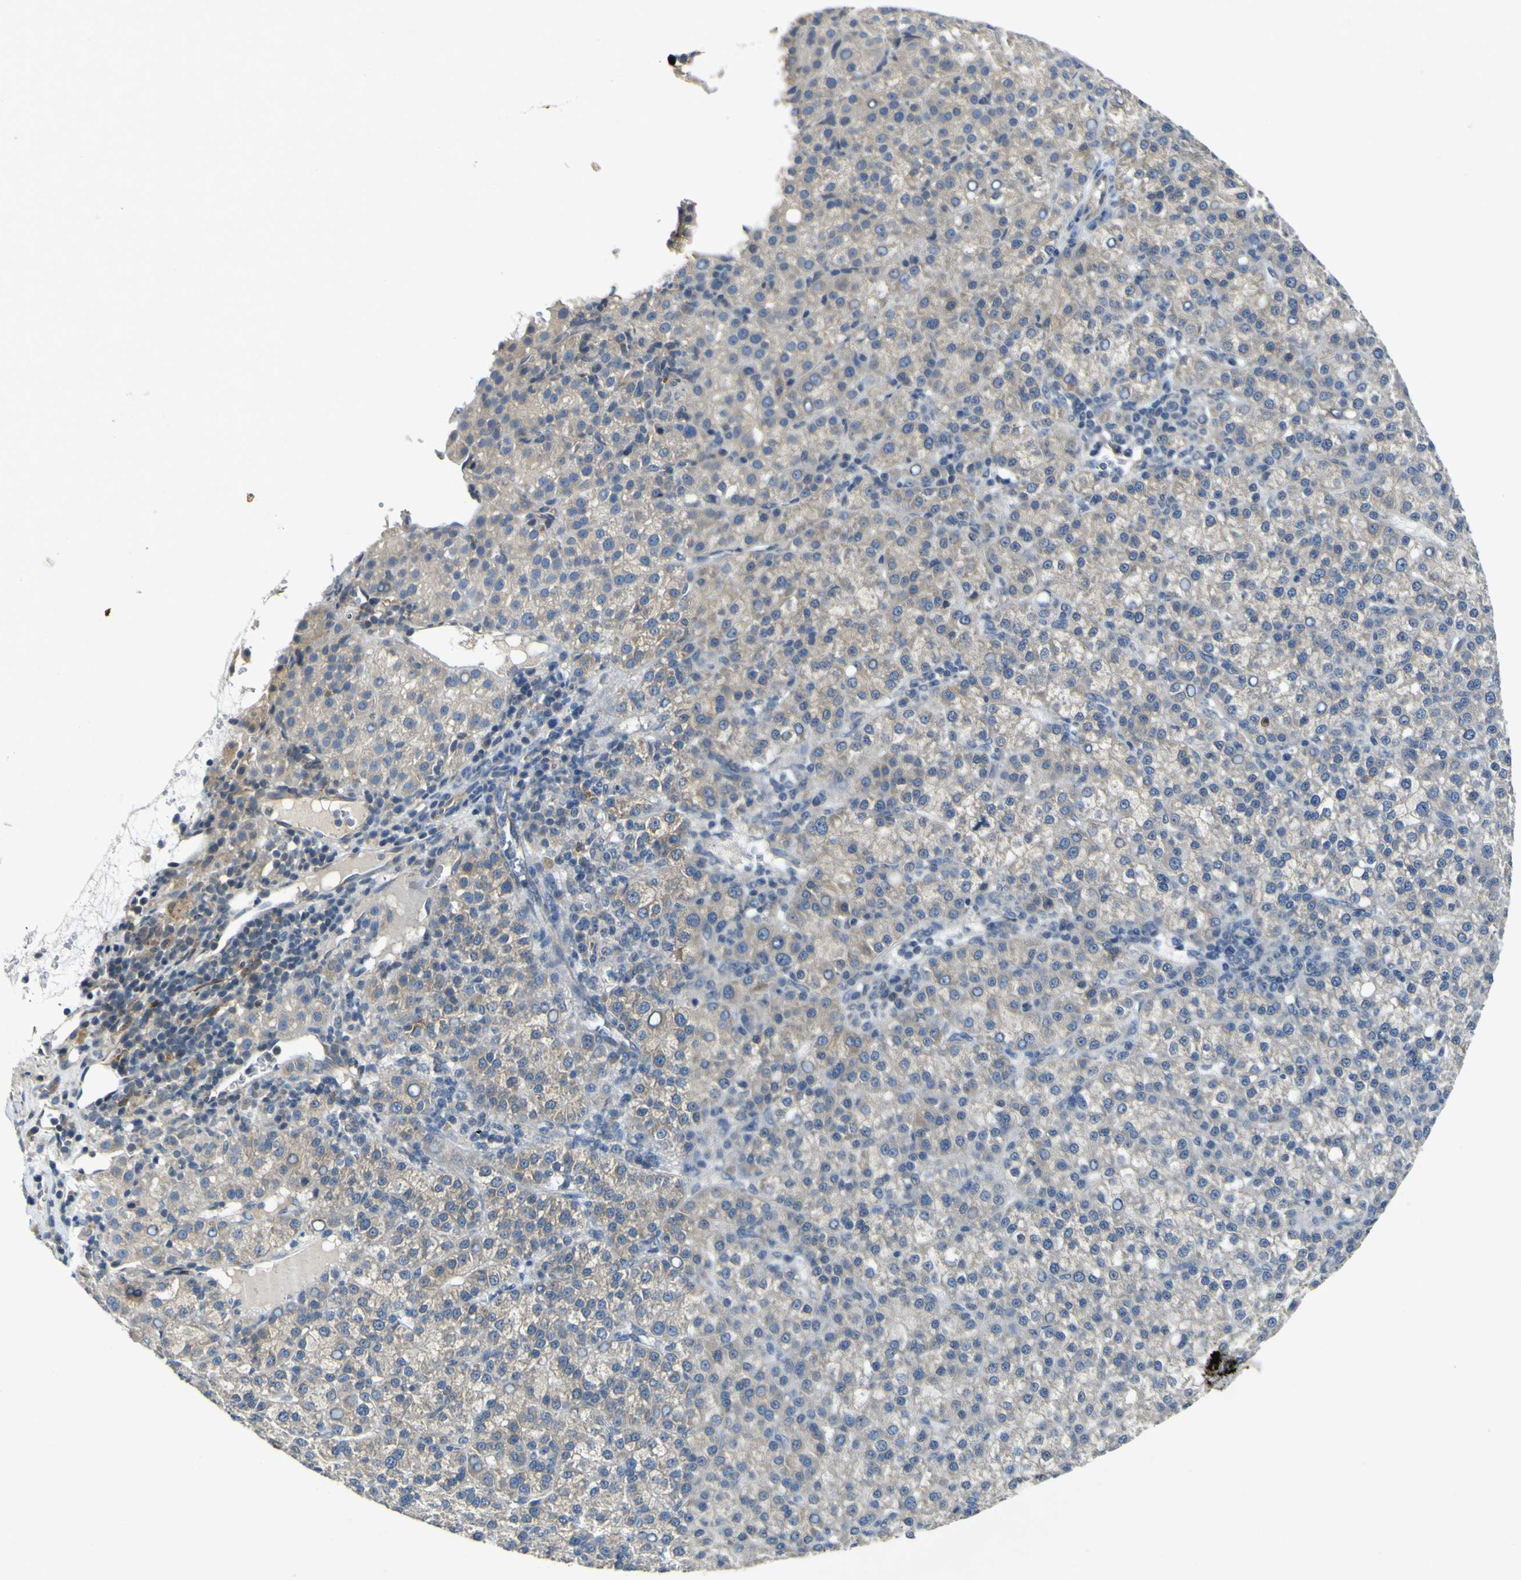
{"staining": {"intensity": "weak", "quantity": "<25%", "location": "cytoplasmic/membranous"}, "tissue": "liver cancer", "cell_type": "Tumor cells", "image_type": "cancer", "snomed": [{"axis": "morphology", "description": "Carcinoma, Hepatocellular, NOS"}, {"axis": "topography", "description": "Liver"}], "caption": "Protein analysis of liver cancer shows no significant positivity in tumor cells.", "gene": "LDLR", "patient": {"sex": "female", "age": 58}}